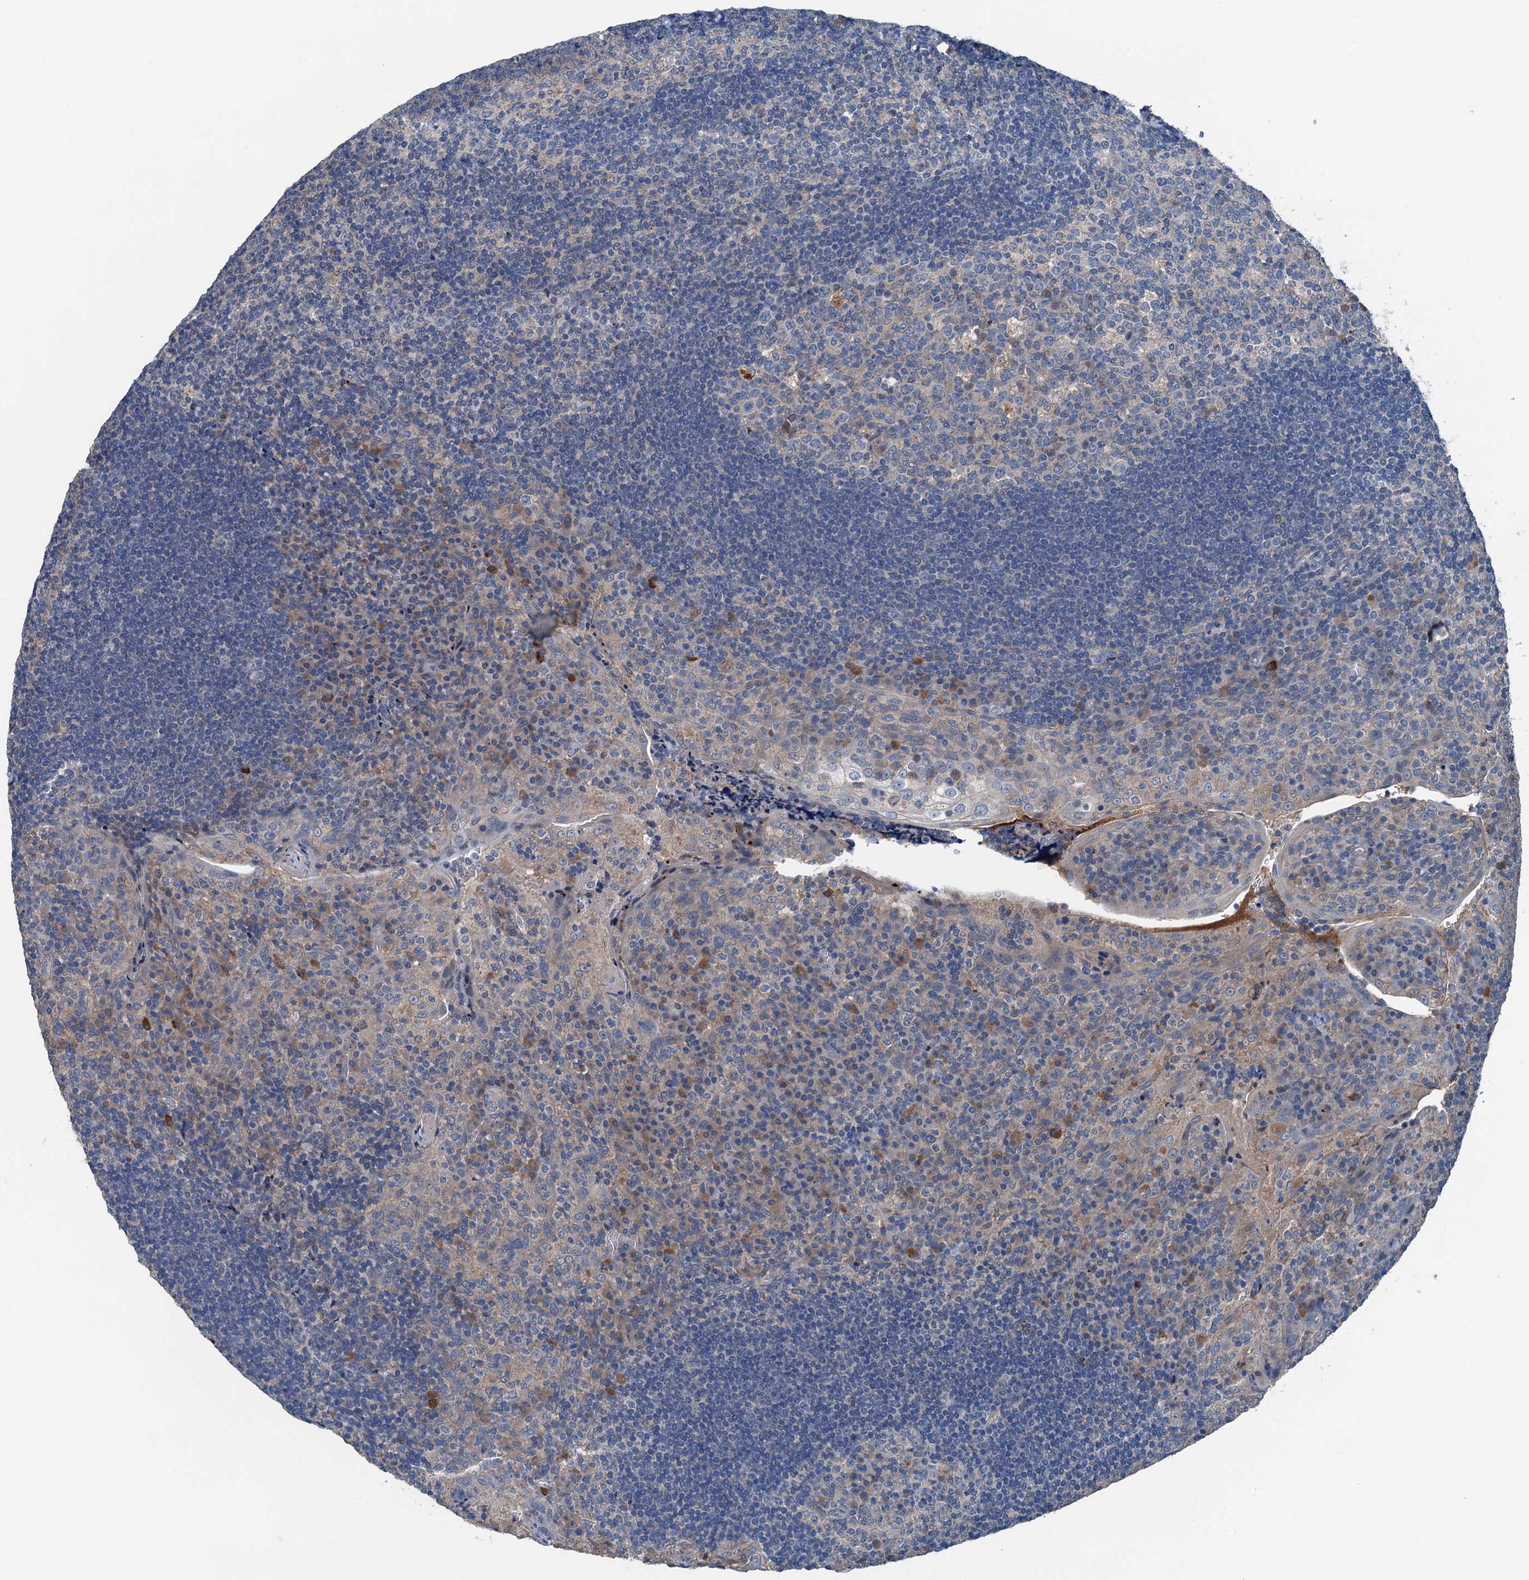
{"staining": {"intensity": "weak", "quantity": "<25%", "location": "cytoplasmic/membranous"}, "tissue": "tonsil", "cell_type": "Germinal center cells", "image_type": "normal", "snomed": [{"axis": "morphology", "description": "Normal tissue, NOS"}, {"axis": "topography", "description": "Tonsil"}], "caption": "Immunohistochemistry (IHC) image of benign human tonsil stained for a protein (brown), which shows no positivity in germinal center cells. (DAB (3,3'-diaminobenzidine) immunohistochemistry visualized using brightfield microscopy, high magnification).", "gene": "SLC2A10", "patient": {"sex": "male", "age": 17}}